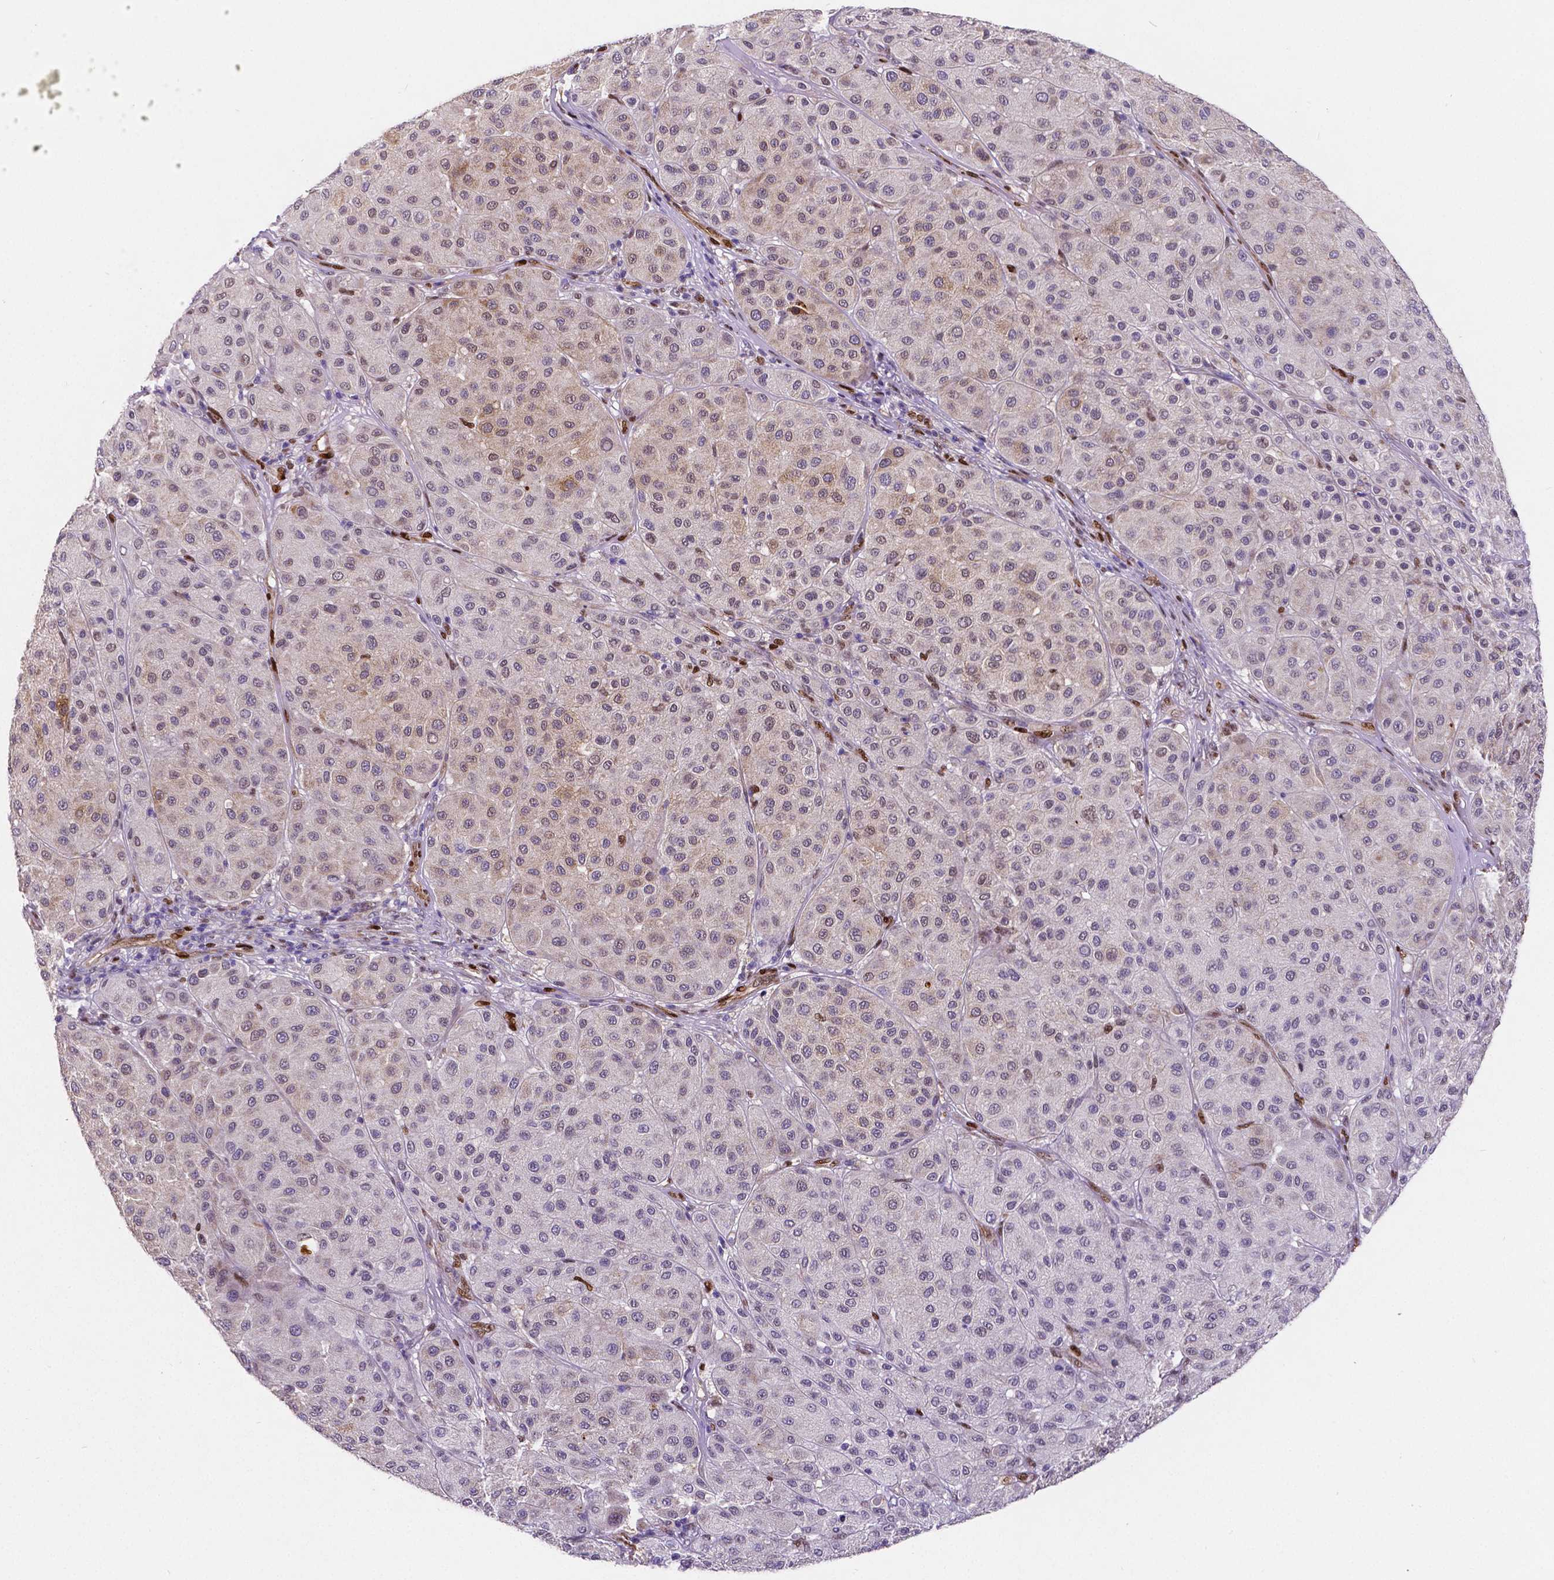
{"staining": {"intensity": "weak", "quantity": "<25%", "location": "cytoplasmic/membranous,nuclear"}, "tissue": "melanoma", "cell_type": "Tumor cells", "image_type": "cancer", "snomed": [{"axis": "morphology", "description": "Malignant melanoma, Metastatic site"}, {"axis": "topography", "description": "Smooth muscle"}], "caption": "Immunohistochemistry (IHC) image of neoplastic tissue: human melanoma stained with DAB displays no significant protein staining in tumor cells.", "gene": "MEF2C", "patient": {"sex": "male", "age": 41}}